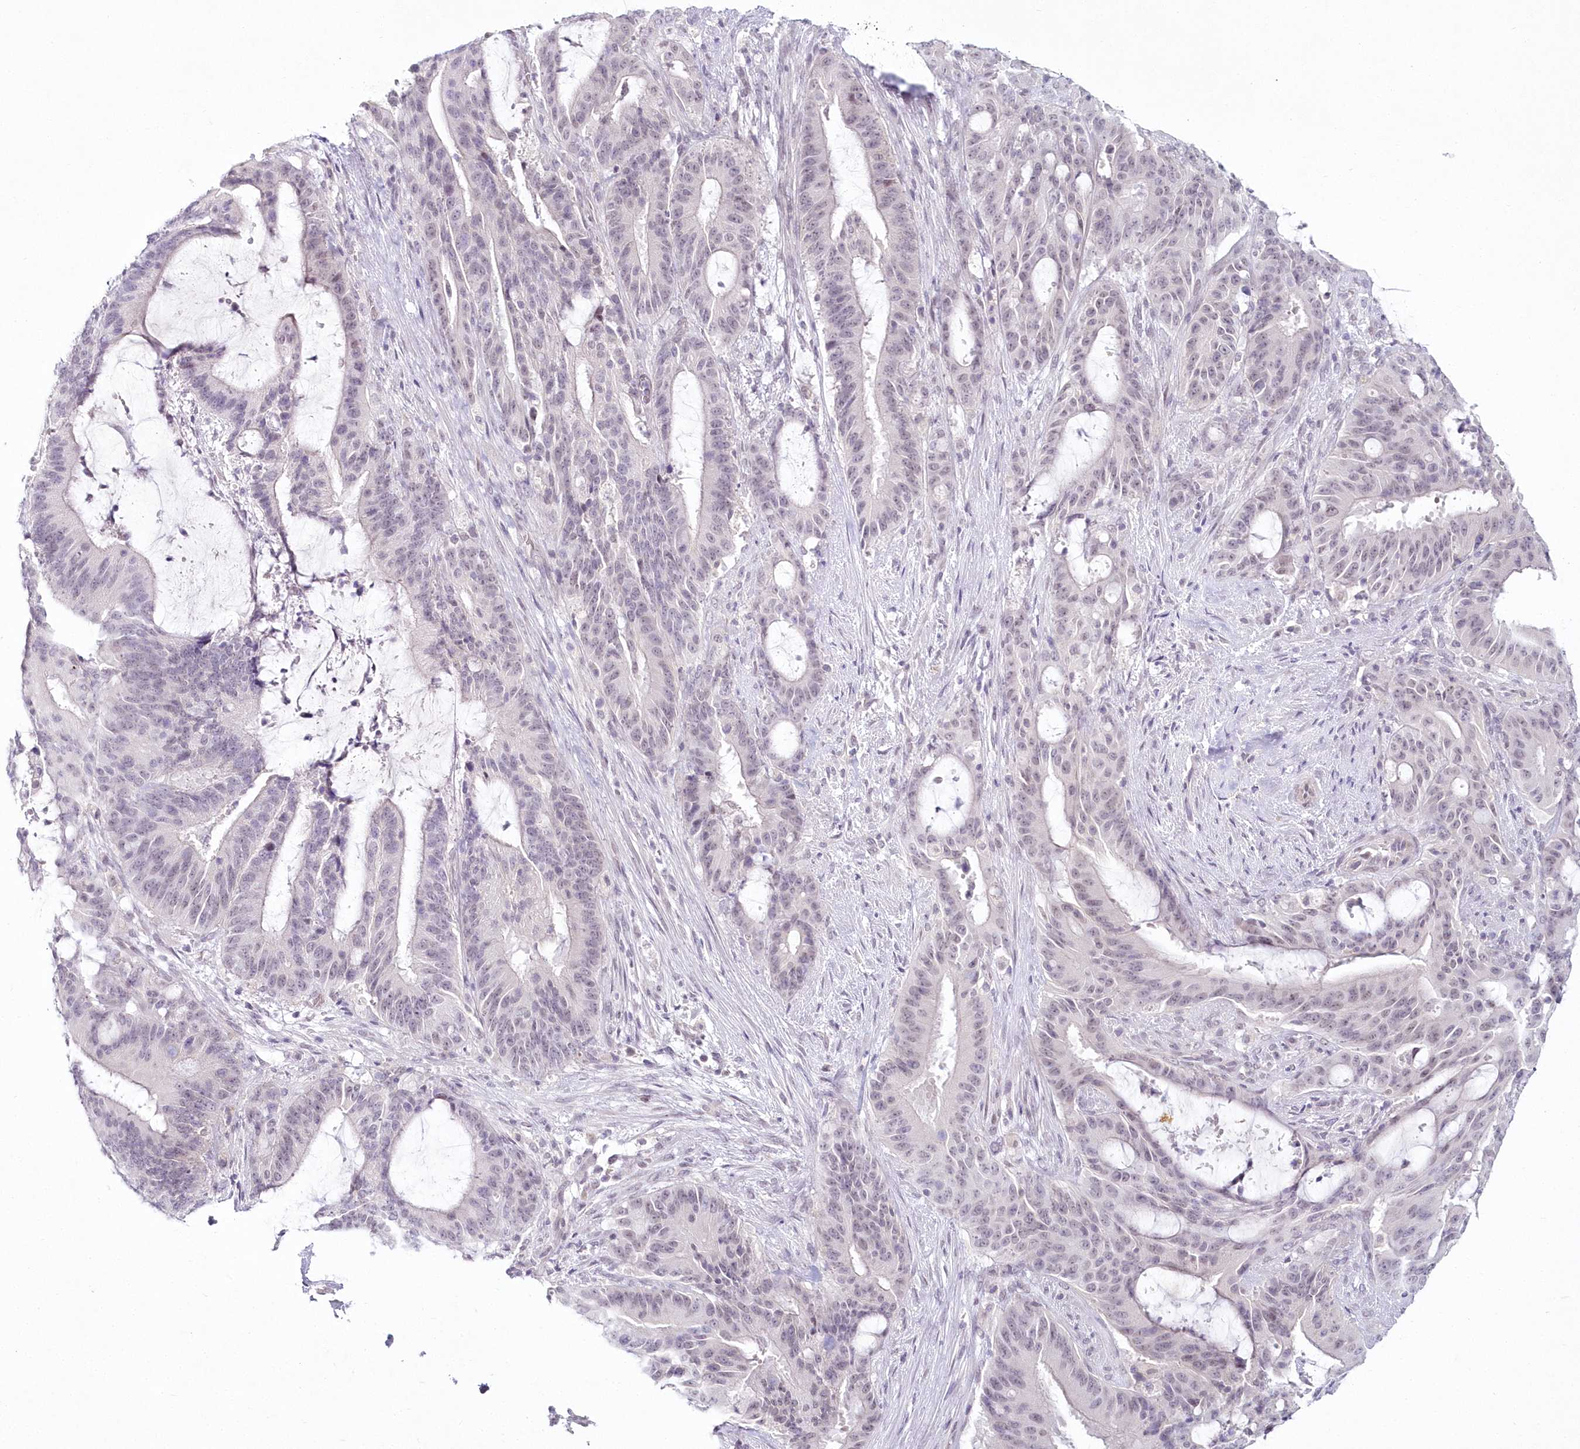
{"staining": {"intensity": "negative", "quantity": "none", "location": "none"}, "tissue": "liver cancer", "cell_type": "Tumor cells", "image_type": "cancer", "snomed": [{"axis": "morphology", "description": "Normal tissue, NOS"}, {"axis": "morphology", "description": "Cholangiocarcinoma"}, {"axis": "topography", "description": "Liver"}, {"axis": "topography", "description": "Peripheral nerve tissue"}], "caption": "IHC image of neoplastic tissue: liver cancer (cholangiocarcinoma) stained with DAB (3,3'-diaminobenzidine) demonstrates no significant protein expression in tumor cells.", "gene": "HYCC2", "patient": {"sex": "female", "age": 73}}